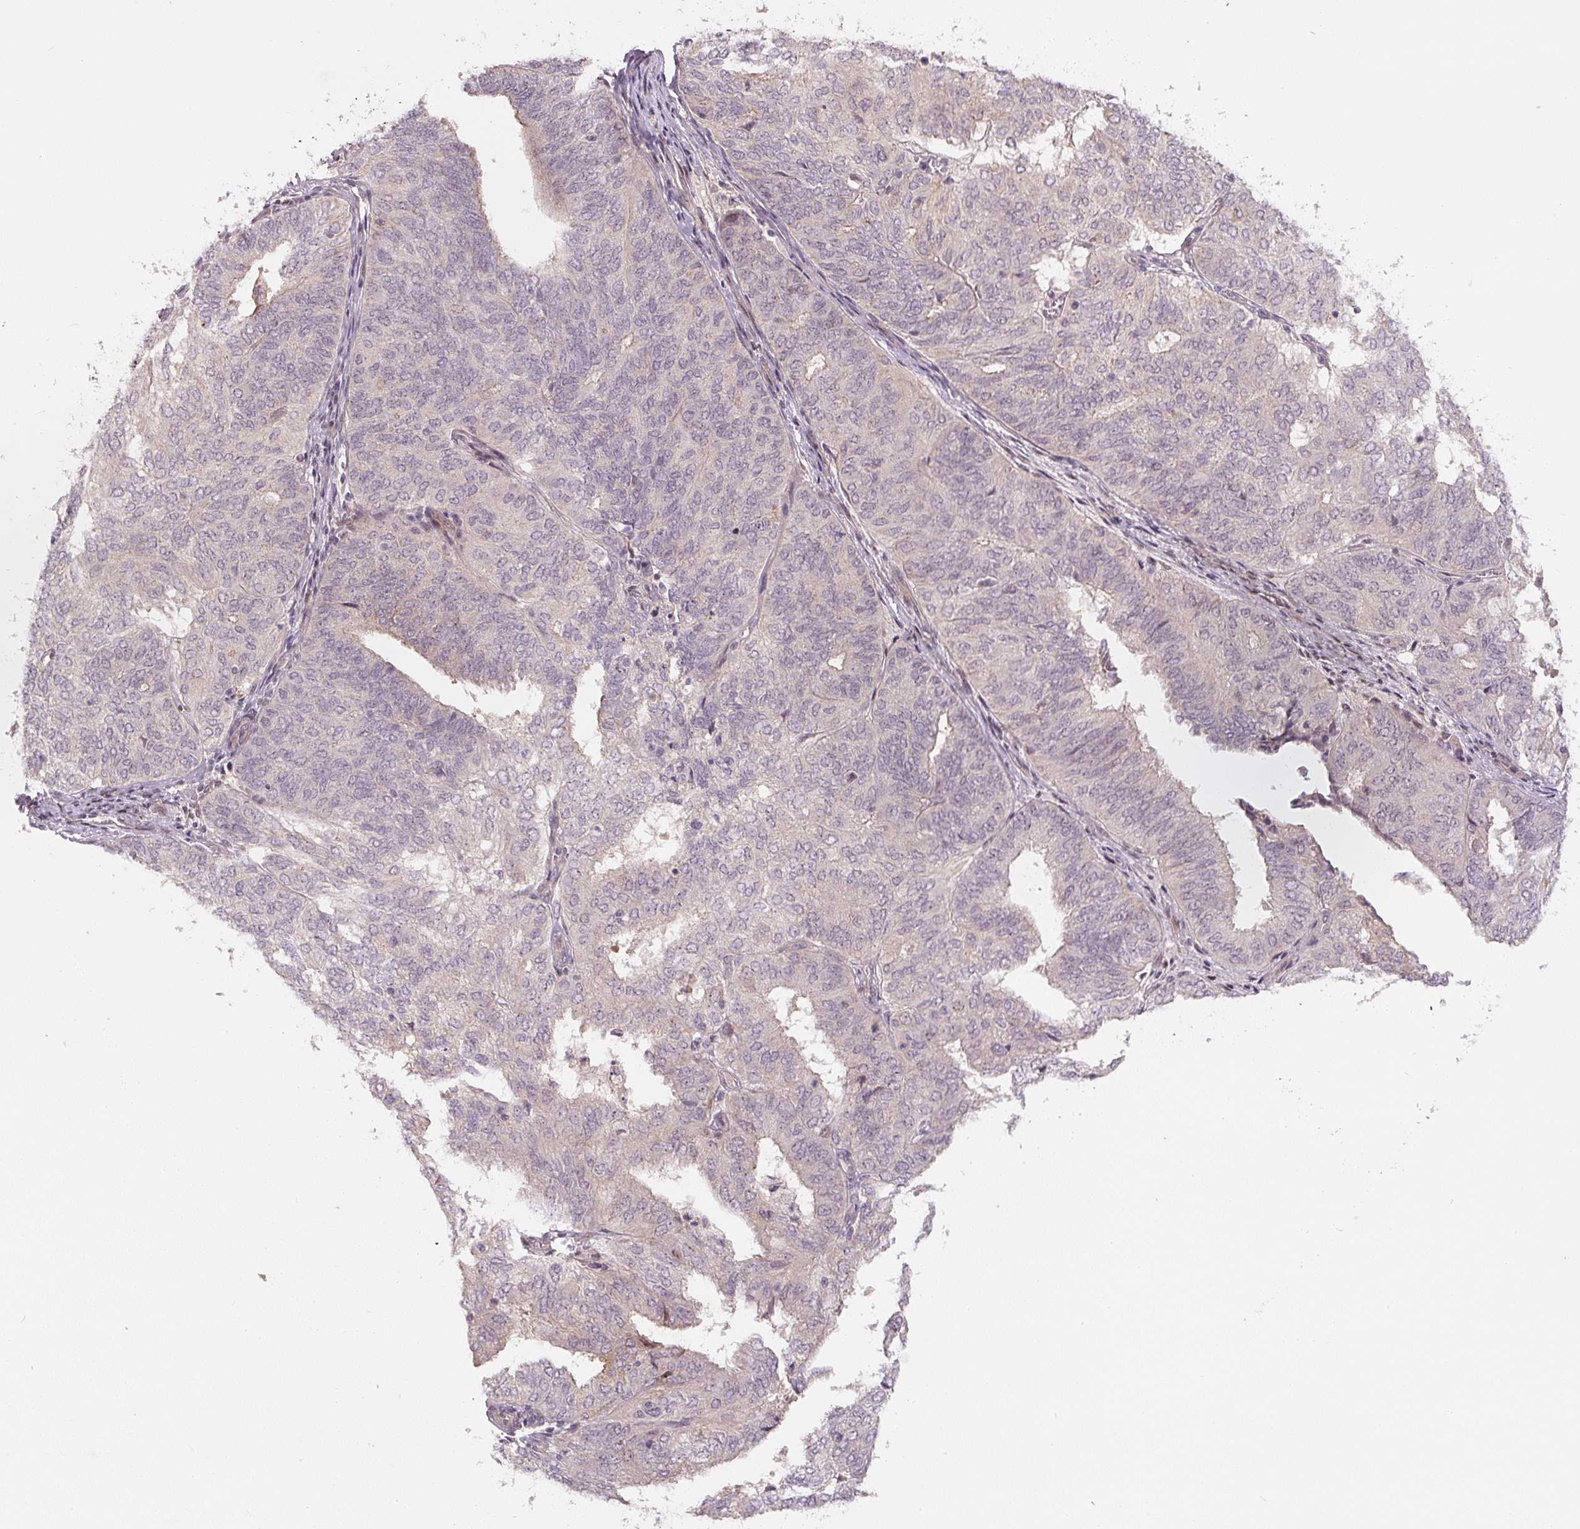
{"staining": {"intensity": "weak", "quantity": "<25%", "location": "cytoplasmic/membranous"}, "tissue": "endometrial cancer", "cell_type": "Tumor cells", "image_type": "cancer", "snomed": [{"axis": "morphology", "description": "Adenocarcinoma, NOS"}, {"axis": "topography", "description": "Uterus"}], "caption": "Tumor cells show no significant protein staining in endometrial cancer (adenocarcinoma). The staining was performed using DAB to visualize the protein expression in brown, while the nuclei were stained in blue with hematoxylin (Magnification: 20x).", "gene": "PWWP3B", "patient": {"sex": "female", "age": 60}}